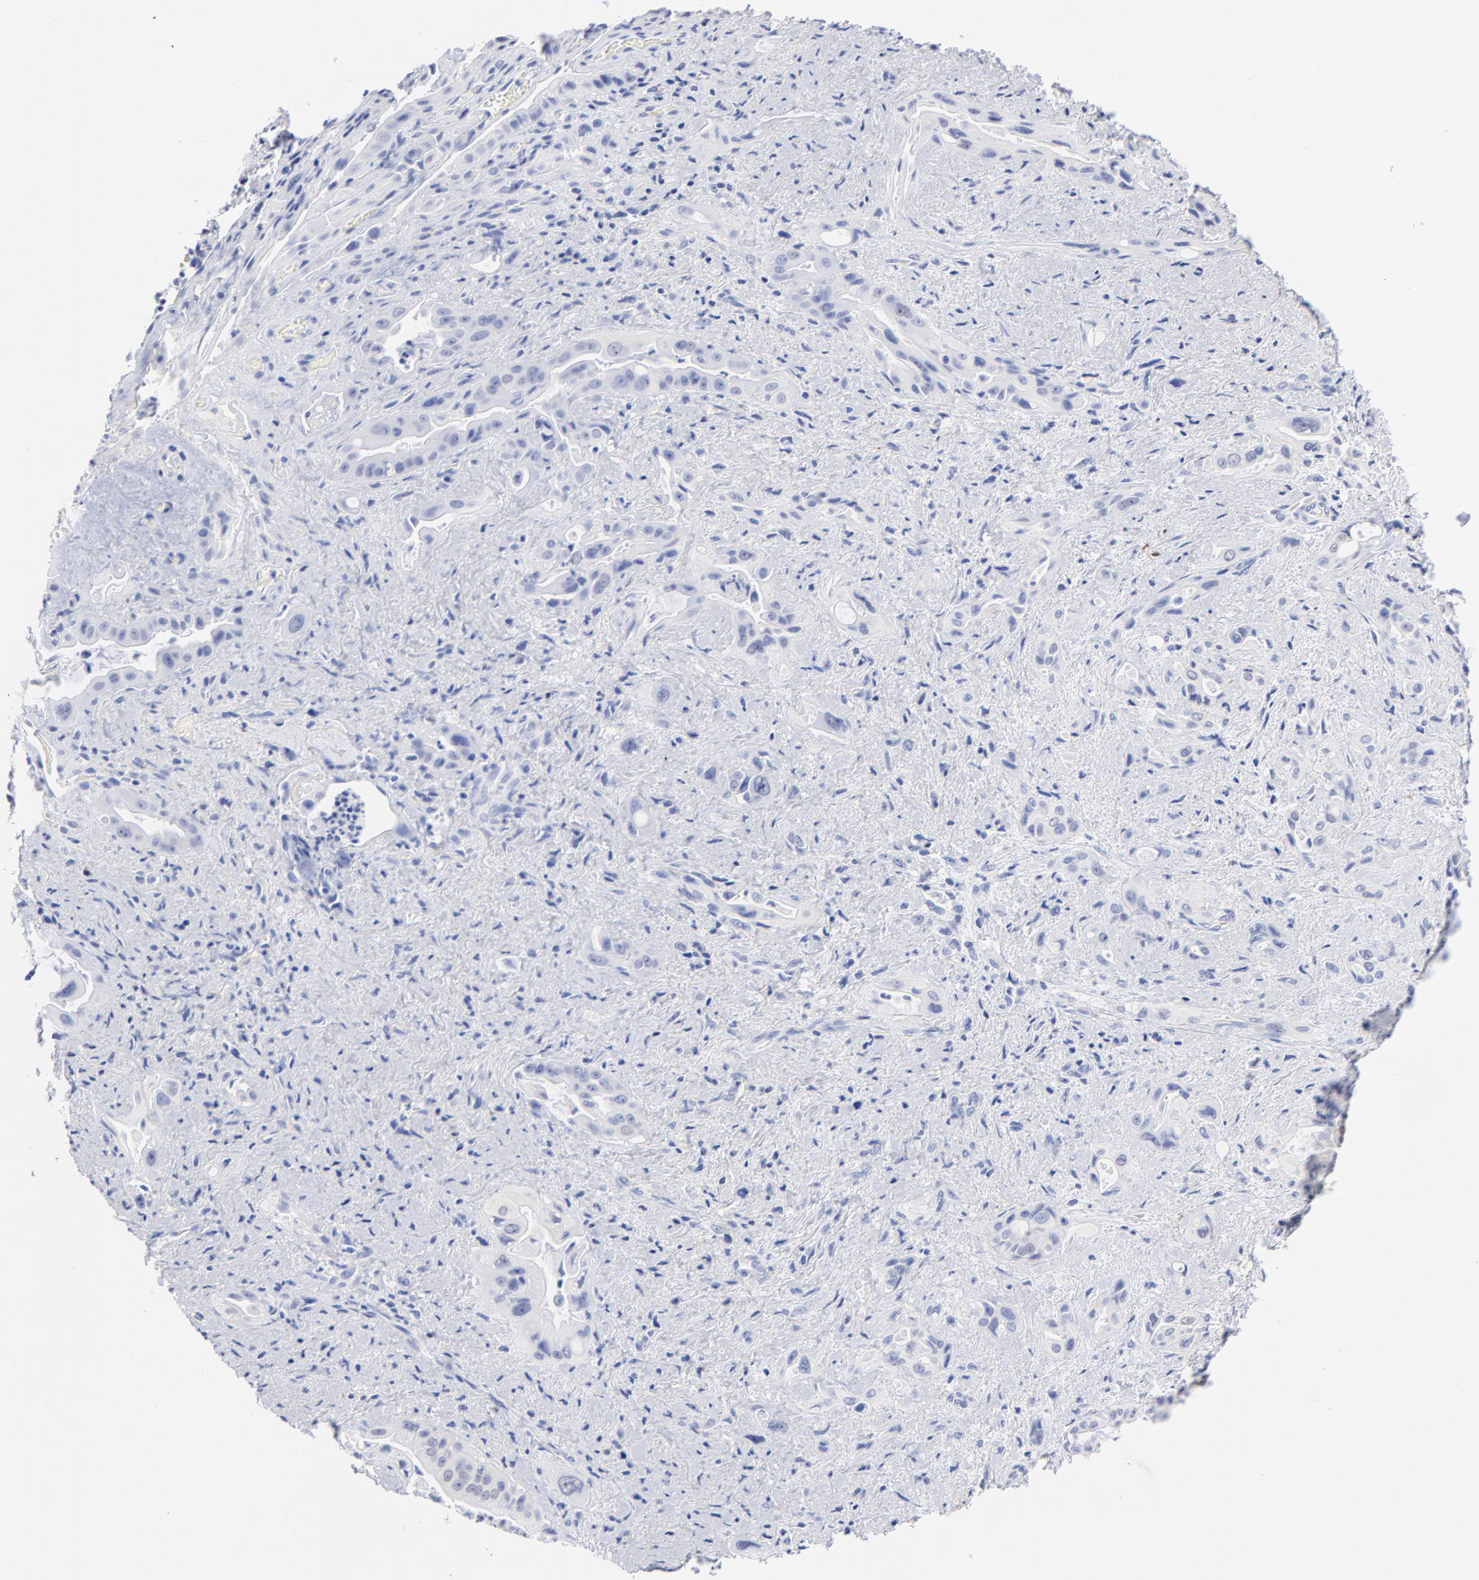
{"staining": {"intensity": "negative", "quantity": "none", "location": "none"}, "tissue": "pancreatic cancer", "cell_type": "Tumor cells", "image_type": "cancer", "snomed": [{"axis": "morphology", "description": "Adenocarcinoma, NOS"}, {"axis": "topography", "description": "Pancreas"}], "caption": "The photomicrograph demonstrates no significant positivity in tumor cells of adenocarcinoma (pancreatic).", "gene": "ACY1", "patient": {"sex": "male", "age": 77}}